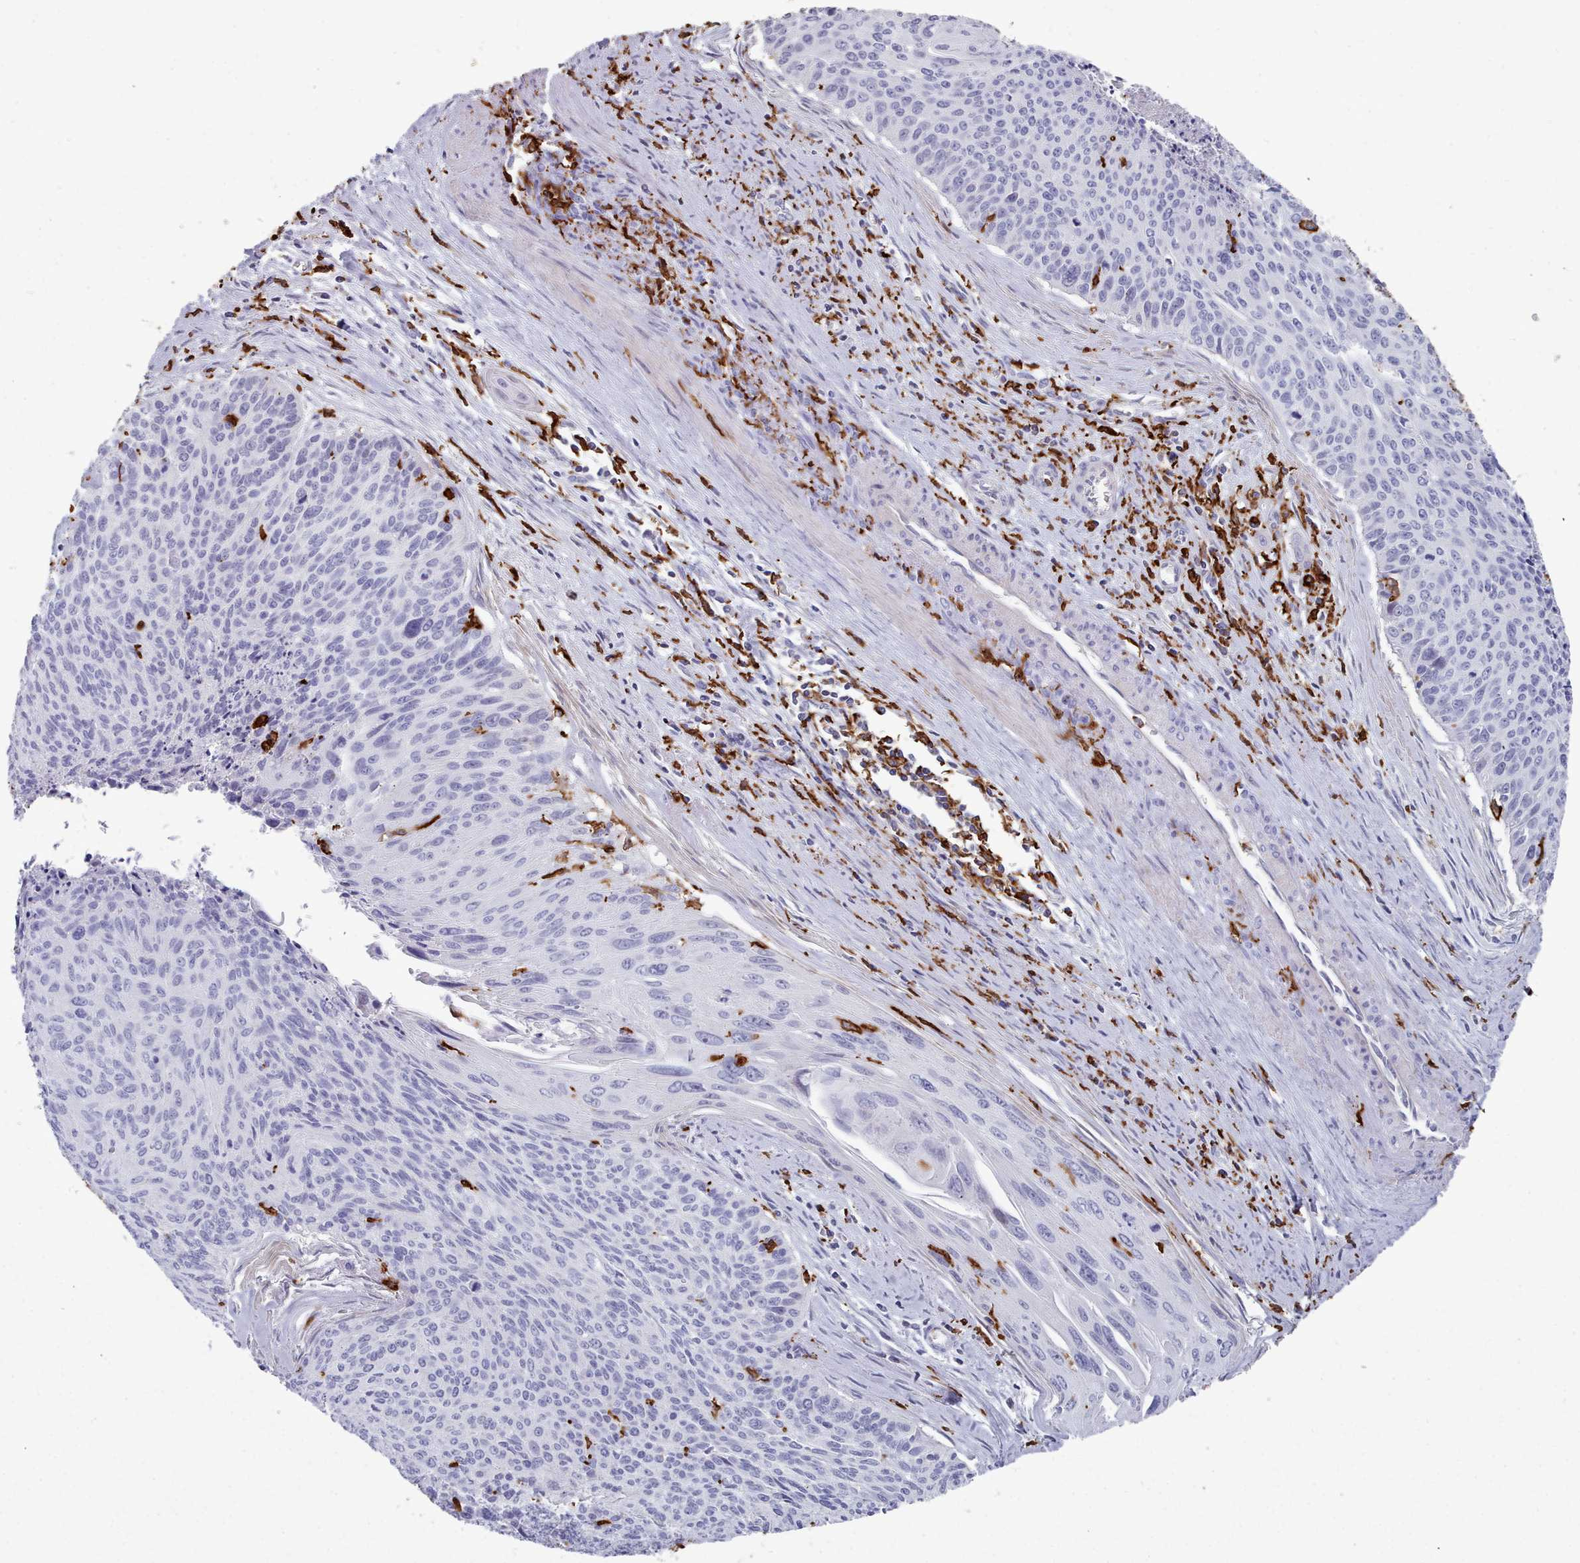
{"staining": {"intensity": "negative", "quantity": "none", "location": "none"}, "tissue": "cervical cancer", "cell_type": "Tumor cells", "image_type": "cancer", "snomed": [{"axis": "morphology", "description": "Squamous cell carcinoma, NOS"}, {"axis": "topography", "description": "Cervix"}], "caption": "Immunohistochemical staining of human cervical cancer (squamous cell carcinoma) displays no significant expression in tumor cells.", "gene": "AIF1", "patient": {"sex": "female", "age": 55}}